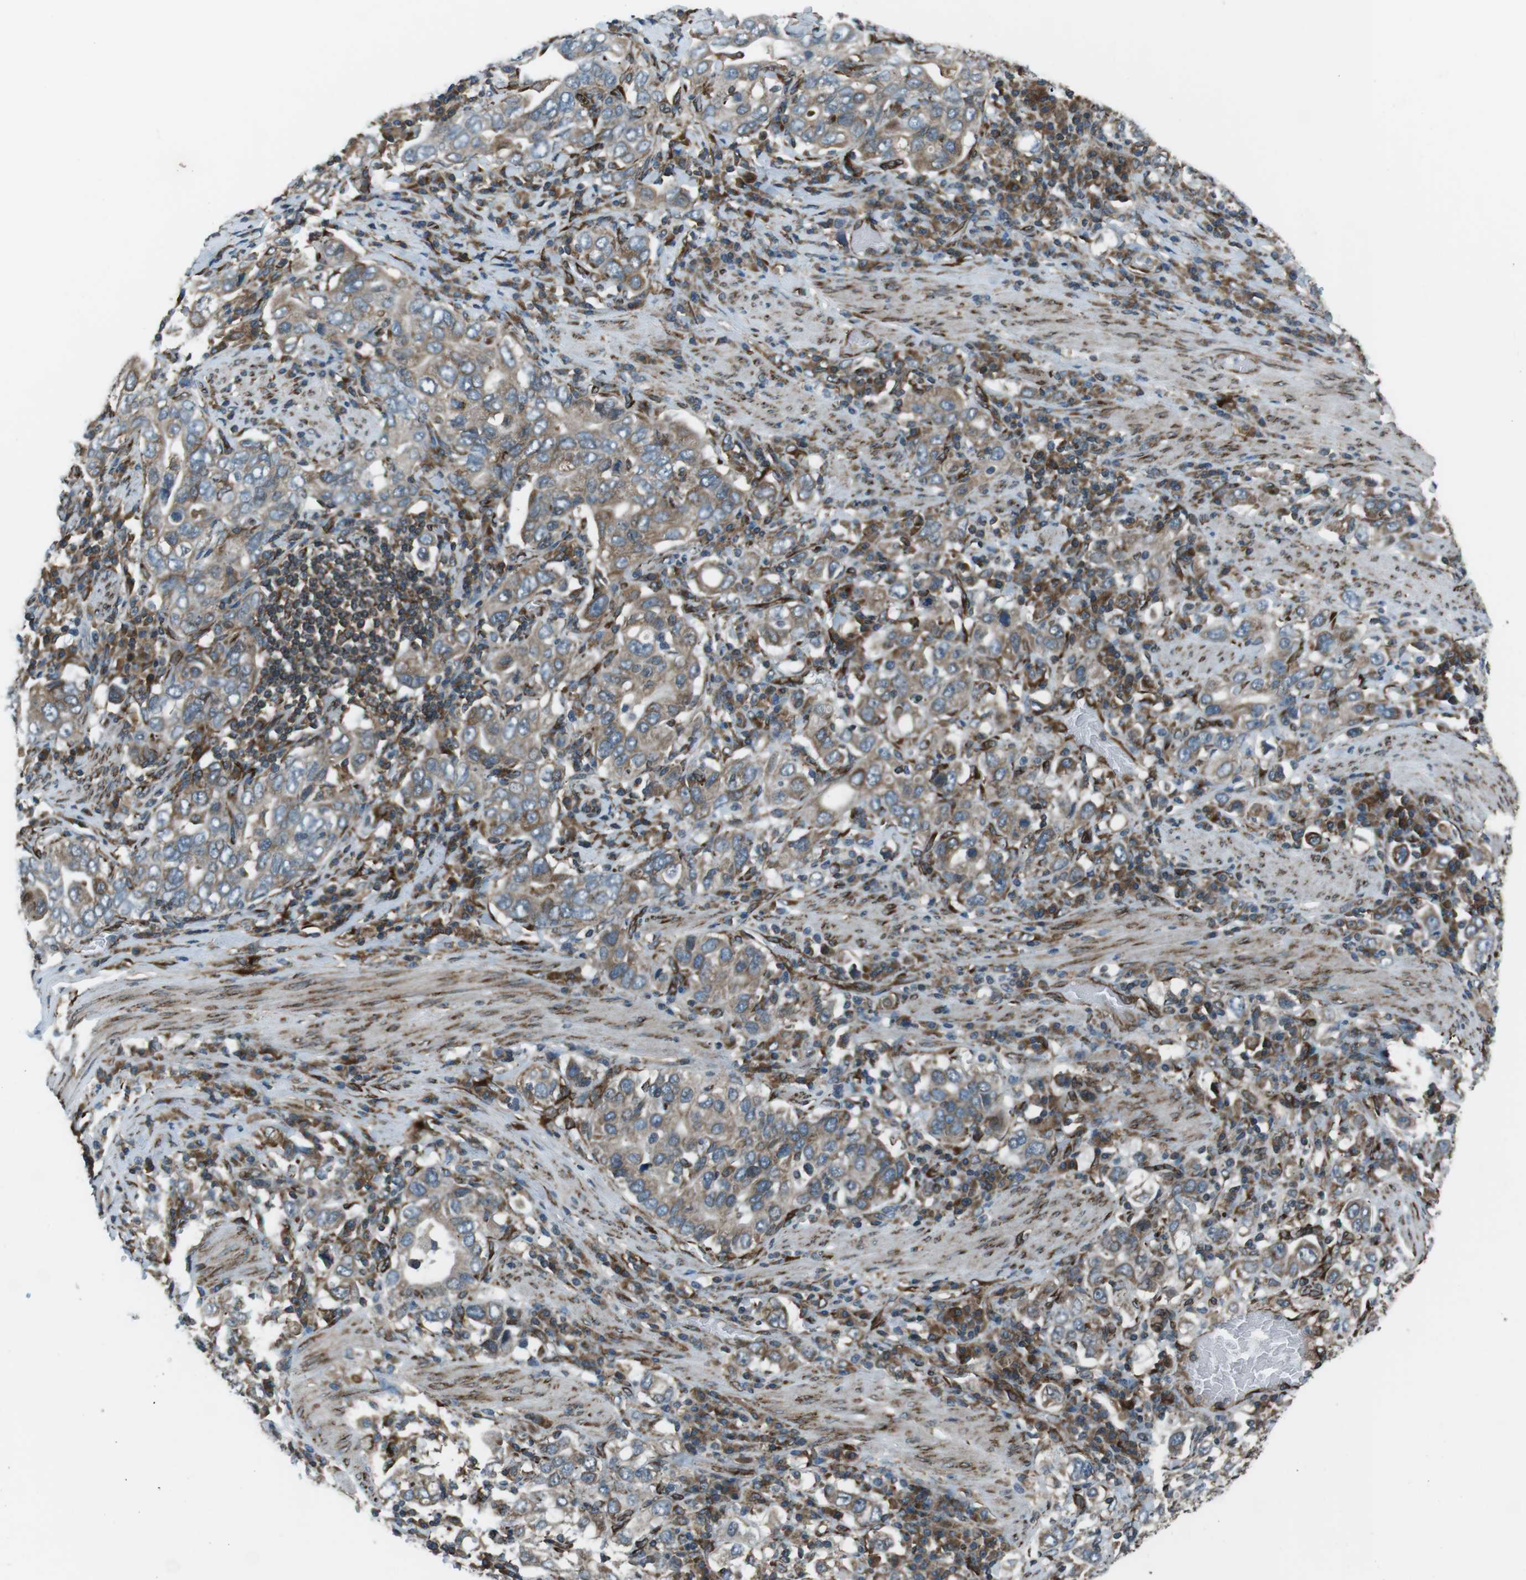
{"staining": {"intensity": "moderate", "quantity": ">75%", "location": "cytoplasmic/membranous"}, "tissue": "stomach cancer", "cell_type": "Tumor cells", "image_type": "cancer", "snomed": [{"axis": "morphology", "description": "Adenocarcinoma, NOS"}, {"axis": "topography", "description": "Stomach, upper"}], "caption": "A brown stain labels moderate cytoplasmic/membranous expression of a protein in human stomach cancer tumor cells. (IHC, brightfield microscopy, high magnification).", "gene": "KTN1", "patient": {"sex": "male", "age": 62}}